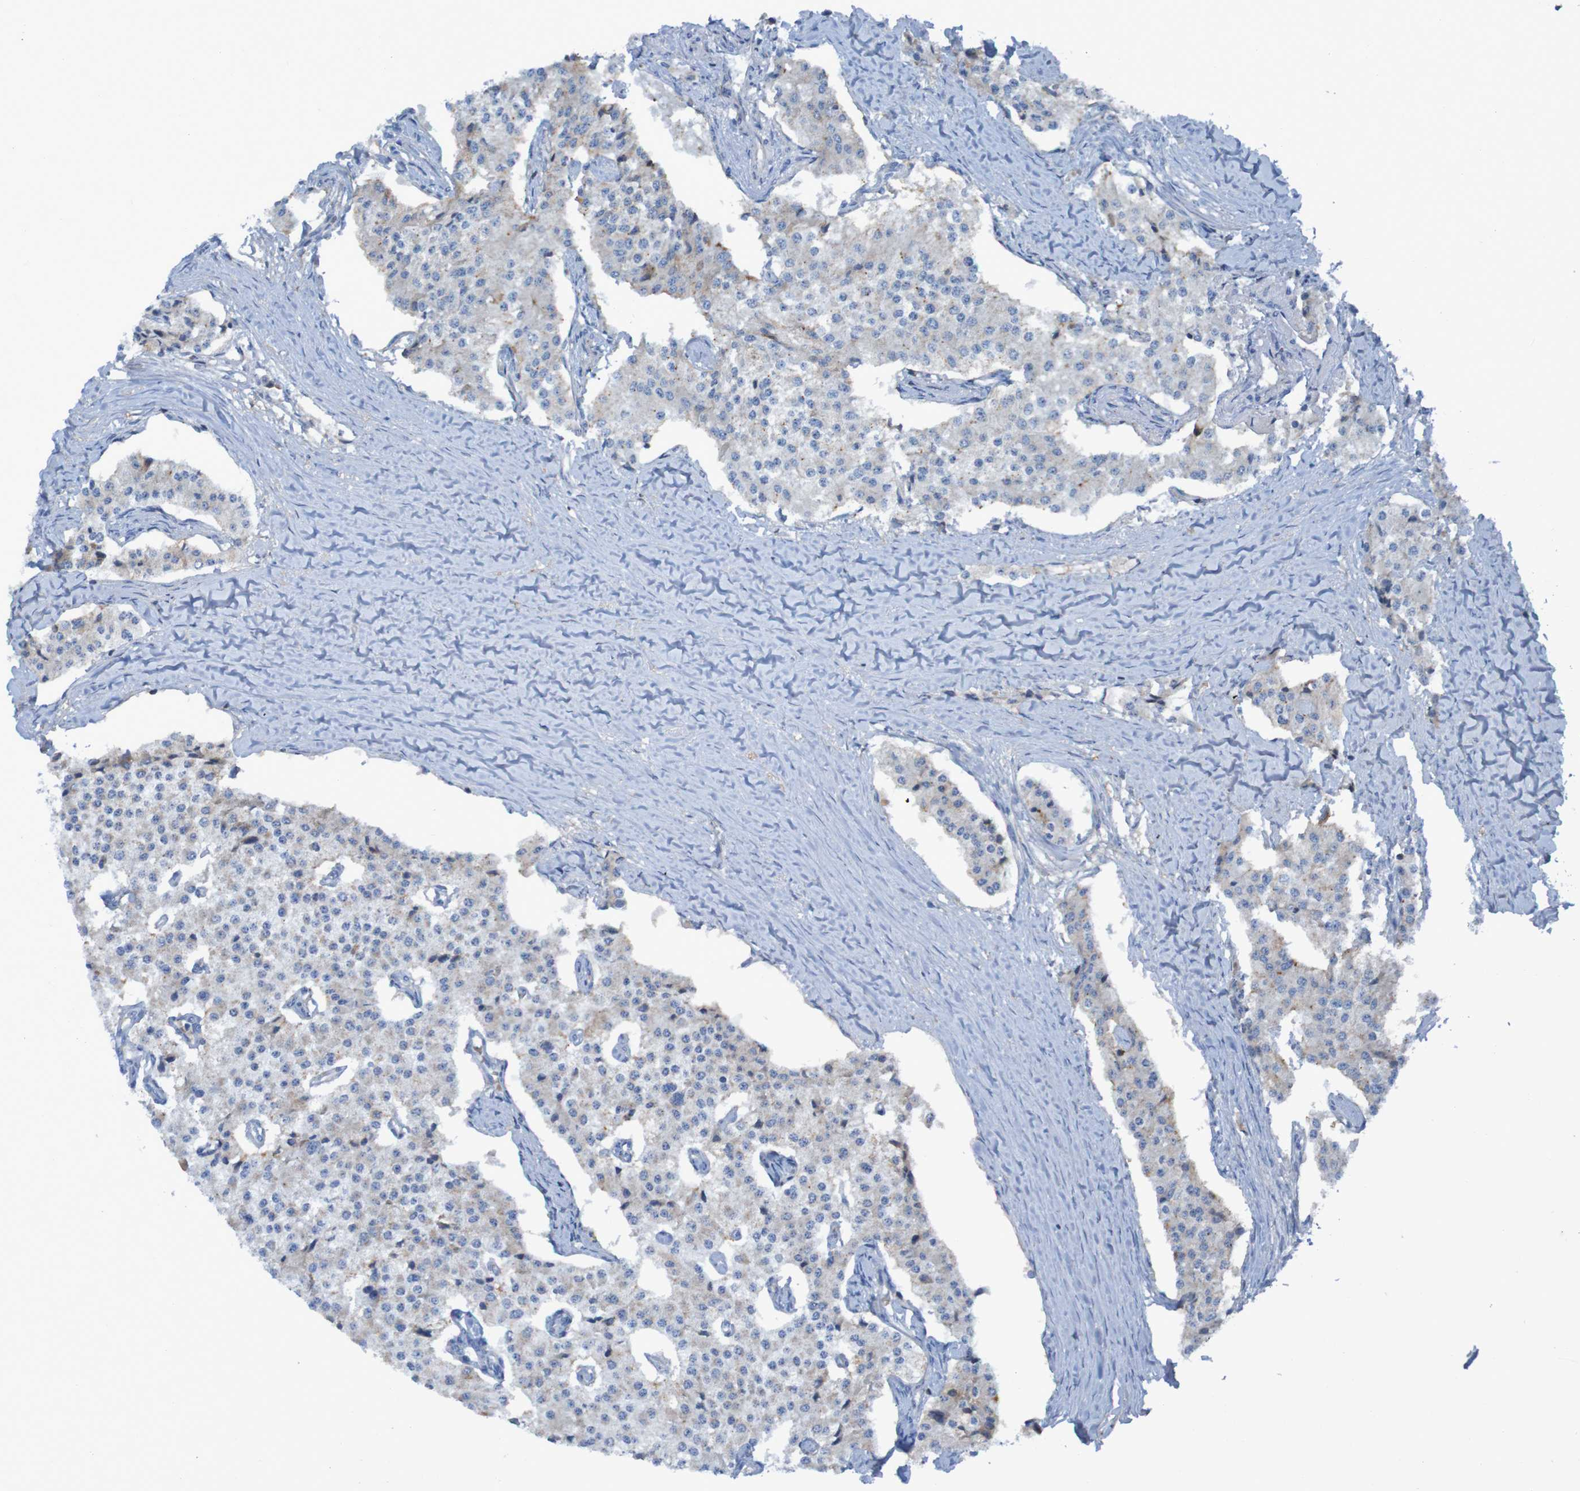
{"staining": {"intensity": "weak", "quantity": ">75%", "location": "cytoplasmic/membranous"}, "tissue": "carcinoid", "cell_type": "Tumor cells", "image_type": "cancer", "snomed": [{"axis": "morphology", "description": "Carcinoid, malignant, NOS"}, {"axis": "topography", "description": "Colon"}], "caption": "Tumor cells reveal weak cytoplasmic/membranous positivity in approximately >75% of cells in carcinoid. (Stains: DAB (3,3'-diaminobenzidine) in brown, nuclei in blue, Microscopy: brightfield microscopy at high magnification).", "gene": "PDGFB", "patient": {"sex": "female", "age": 52}}